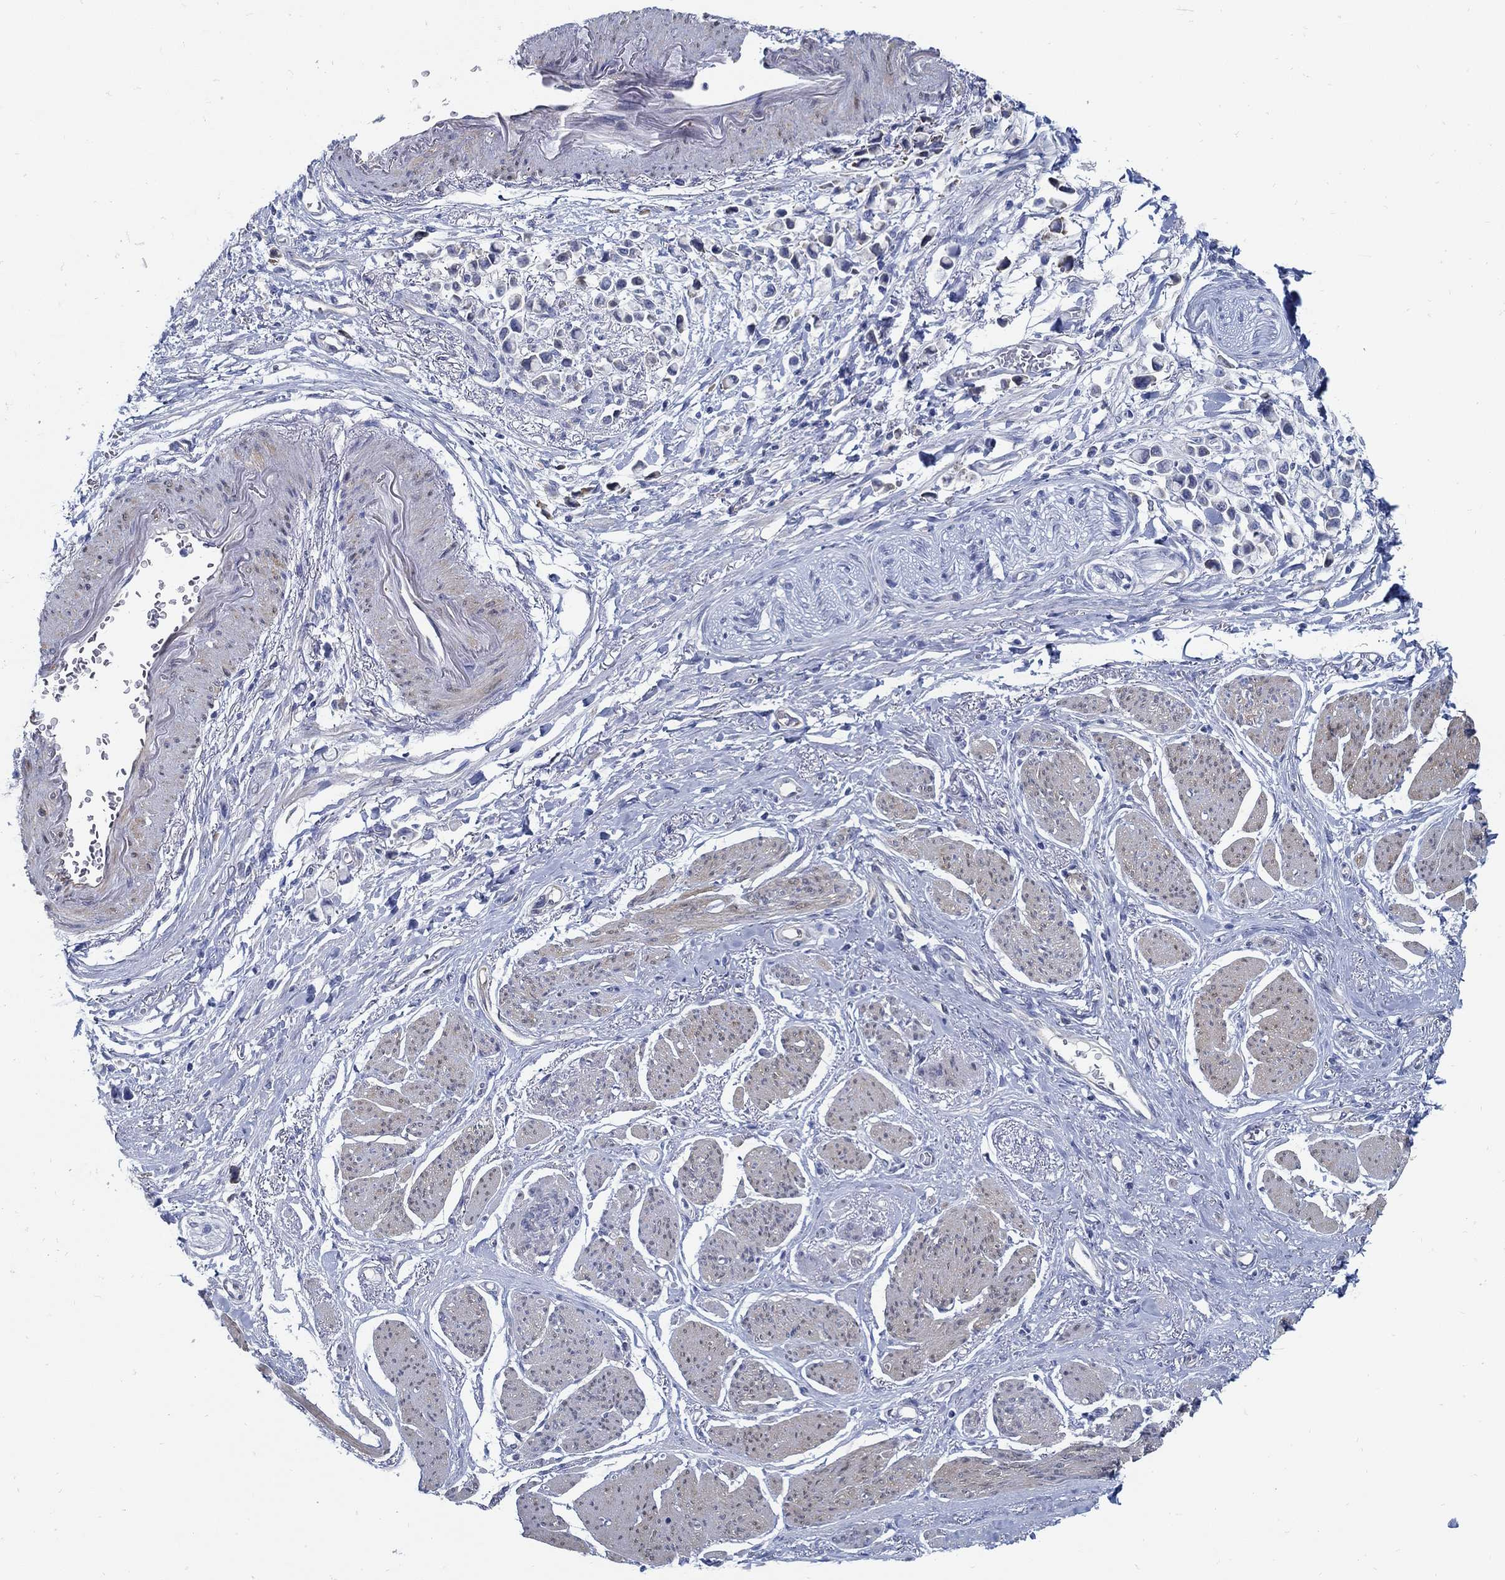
{"staining": {"intensity": "negative", "quantity": "none", "location": "none"}, "tissue": "stomach cancer", "cell_type": "Tumor cells", "image_type": "cancer", "snomed": [{"axis": "morphology", "description": "Adenocarcinoma, NOS"}, {"axis": "topography", "description": "Stomach"}], "caption": "The micrograph demonstrates no significant positivity in tumor cells of adenocarcinoma (stomach).", "gene": "C15orf39", "patient": {"sex": "female", "age": 81}}